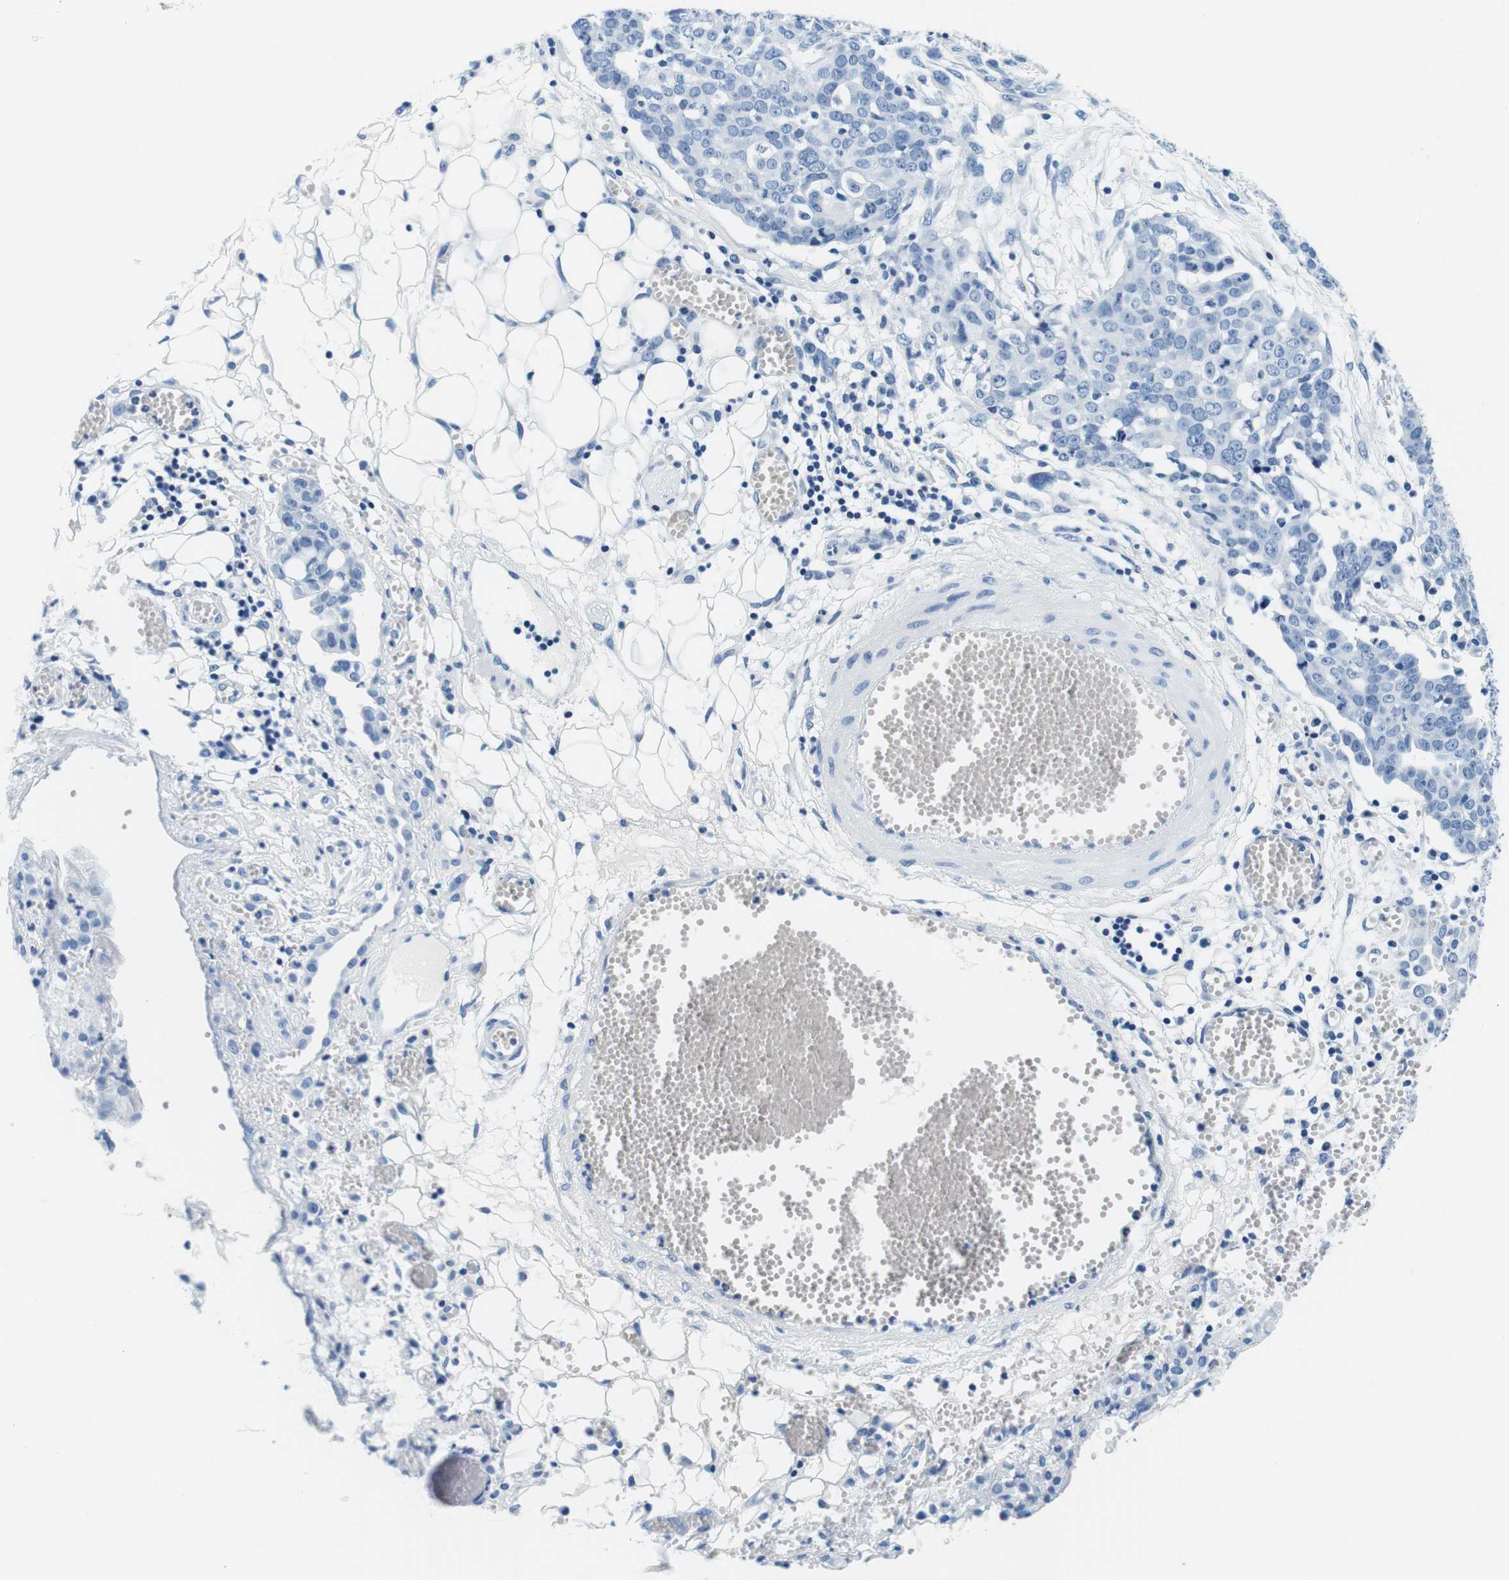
{"staining": {"intensity": "negative", "quantity": "none", "location": "none"}, "tissue": "ovarian cancer", "cell_type": "Tumor cells", "image_type": "cancer", "snomed": [{"axis": "morphology", "description": "Cystadenocarcinoma, serous, NOS"}, {"axis": "topography", "description": "Soft tissue"}, {"axis": "topography", "description": "Ovary"}], "caption": "High power microscopy histopathology image of an IHC image of ovarian cancer, revealing no significant staining in tumor cells. (DAB (3,3'-diaminobenzidine) immunohistochemistry (IHC) visualized using brightfield microscopy, high magnification).", "gene": "ELANE", "patient": {"sex": "female", "age": 57}}